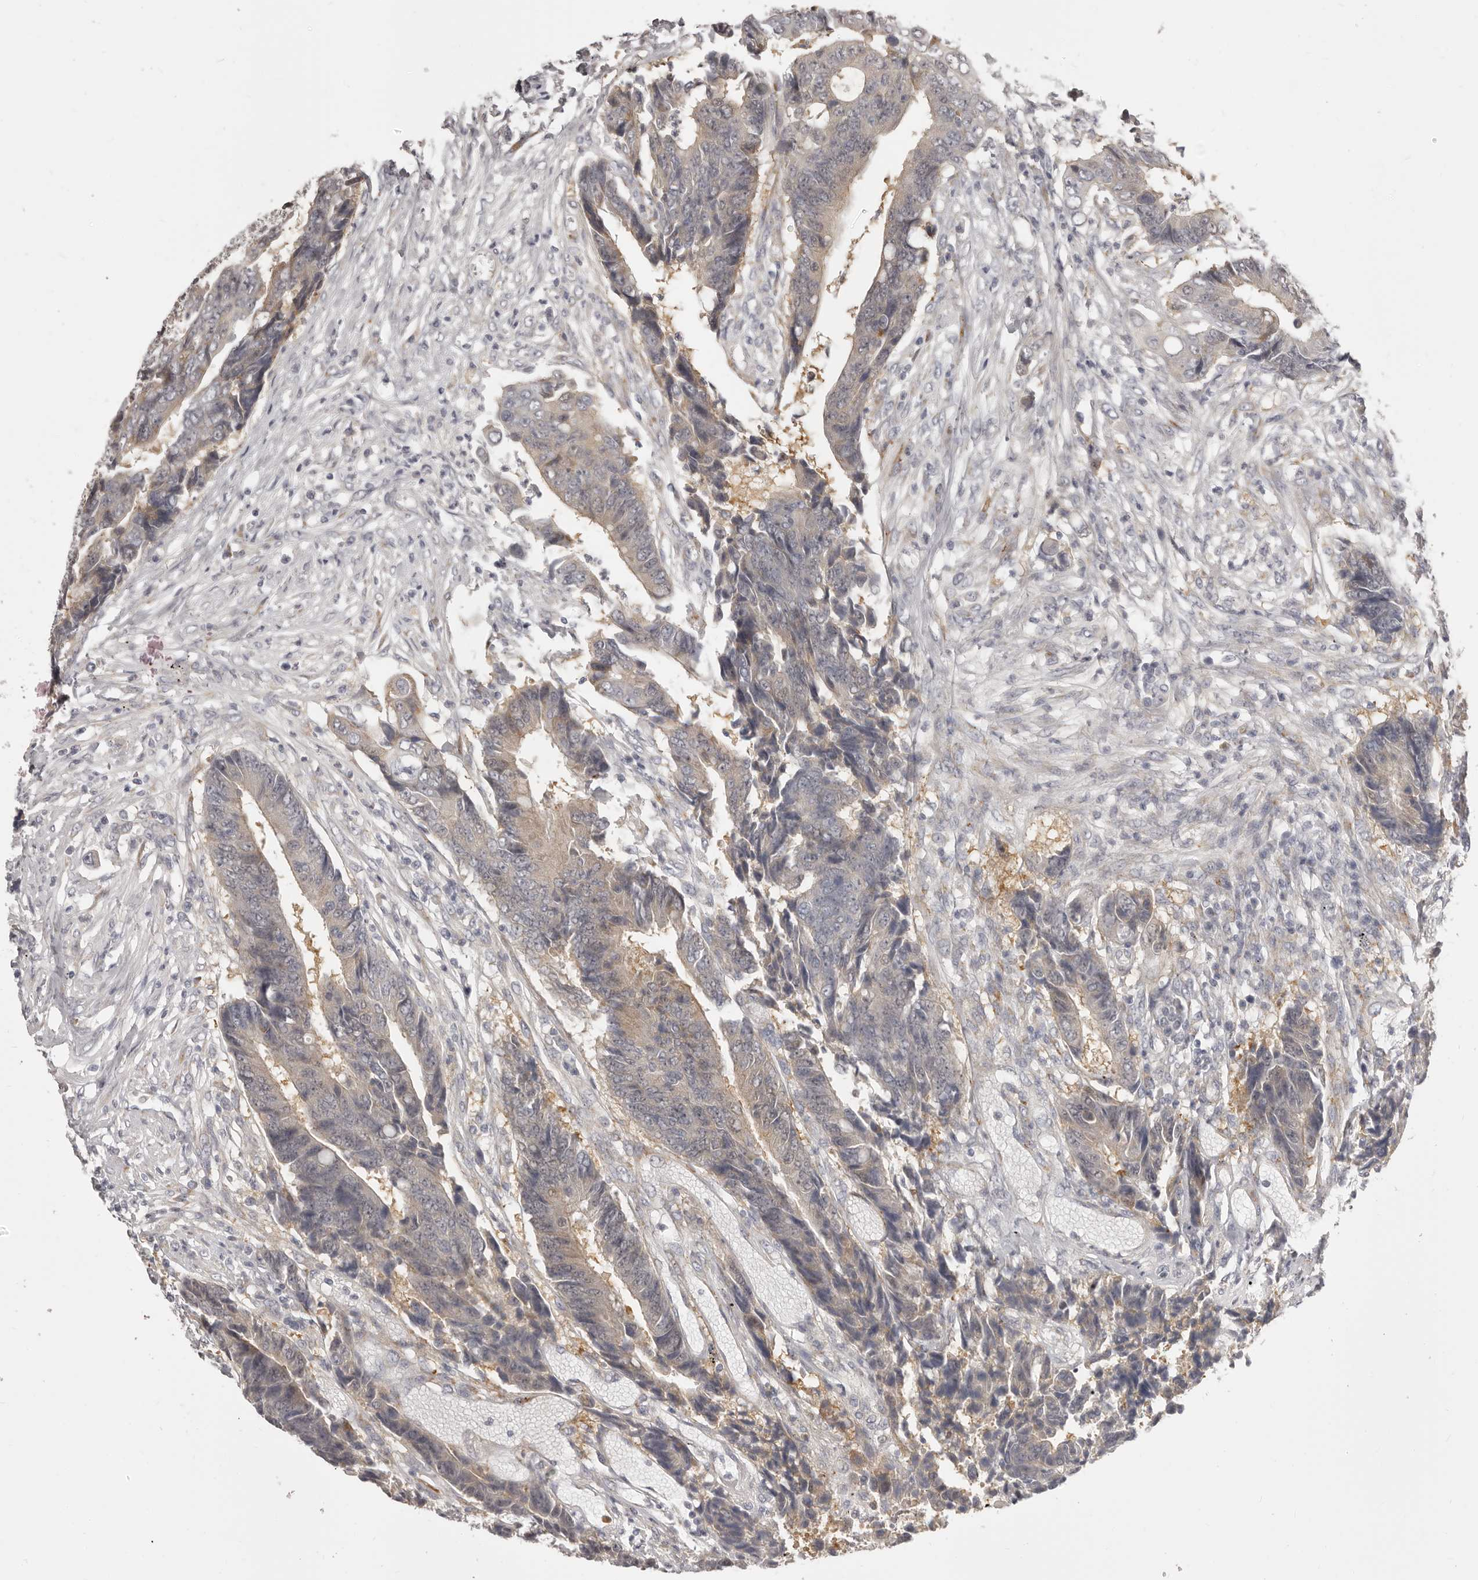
{"staining": {"intensity": "weak", "quantity": "<25%", "location": "cytoplasmic/membranous"}, "tissue": "colorectal cancer", "cell_type": "Tumor cells", "image_type": "cancer", "snomed": [{"axis": "morphology", "description": "Adenocarcinoma, NOS"}, {"axis": "topography", "description": "Rectum"}], "caption": "Protein analysis of colorectal cancer displays no significant positivity in tumor cells.", "gene": "OTUD3", "patient": {"sex": "male", "age": 84}}